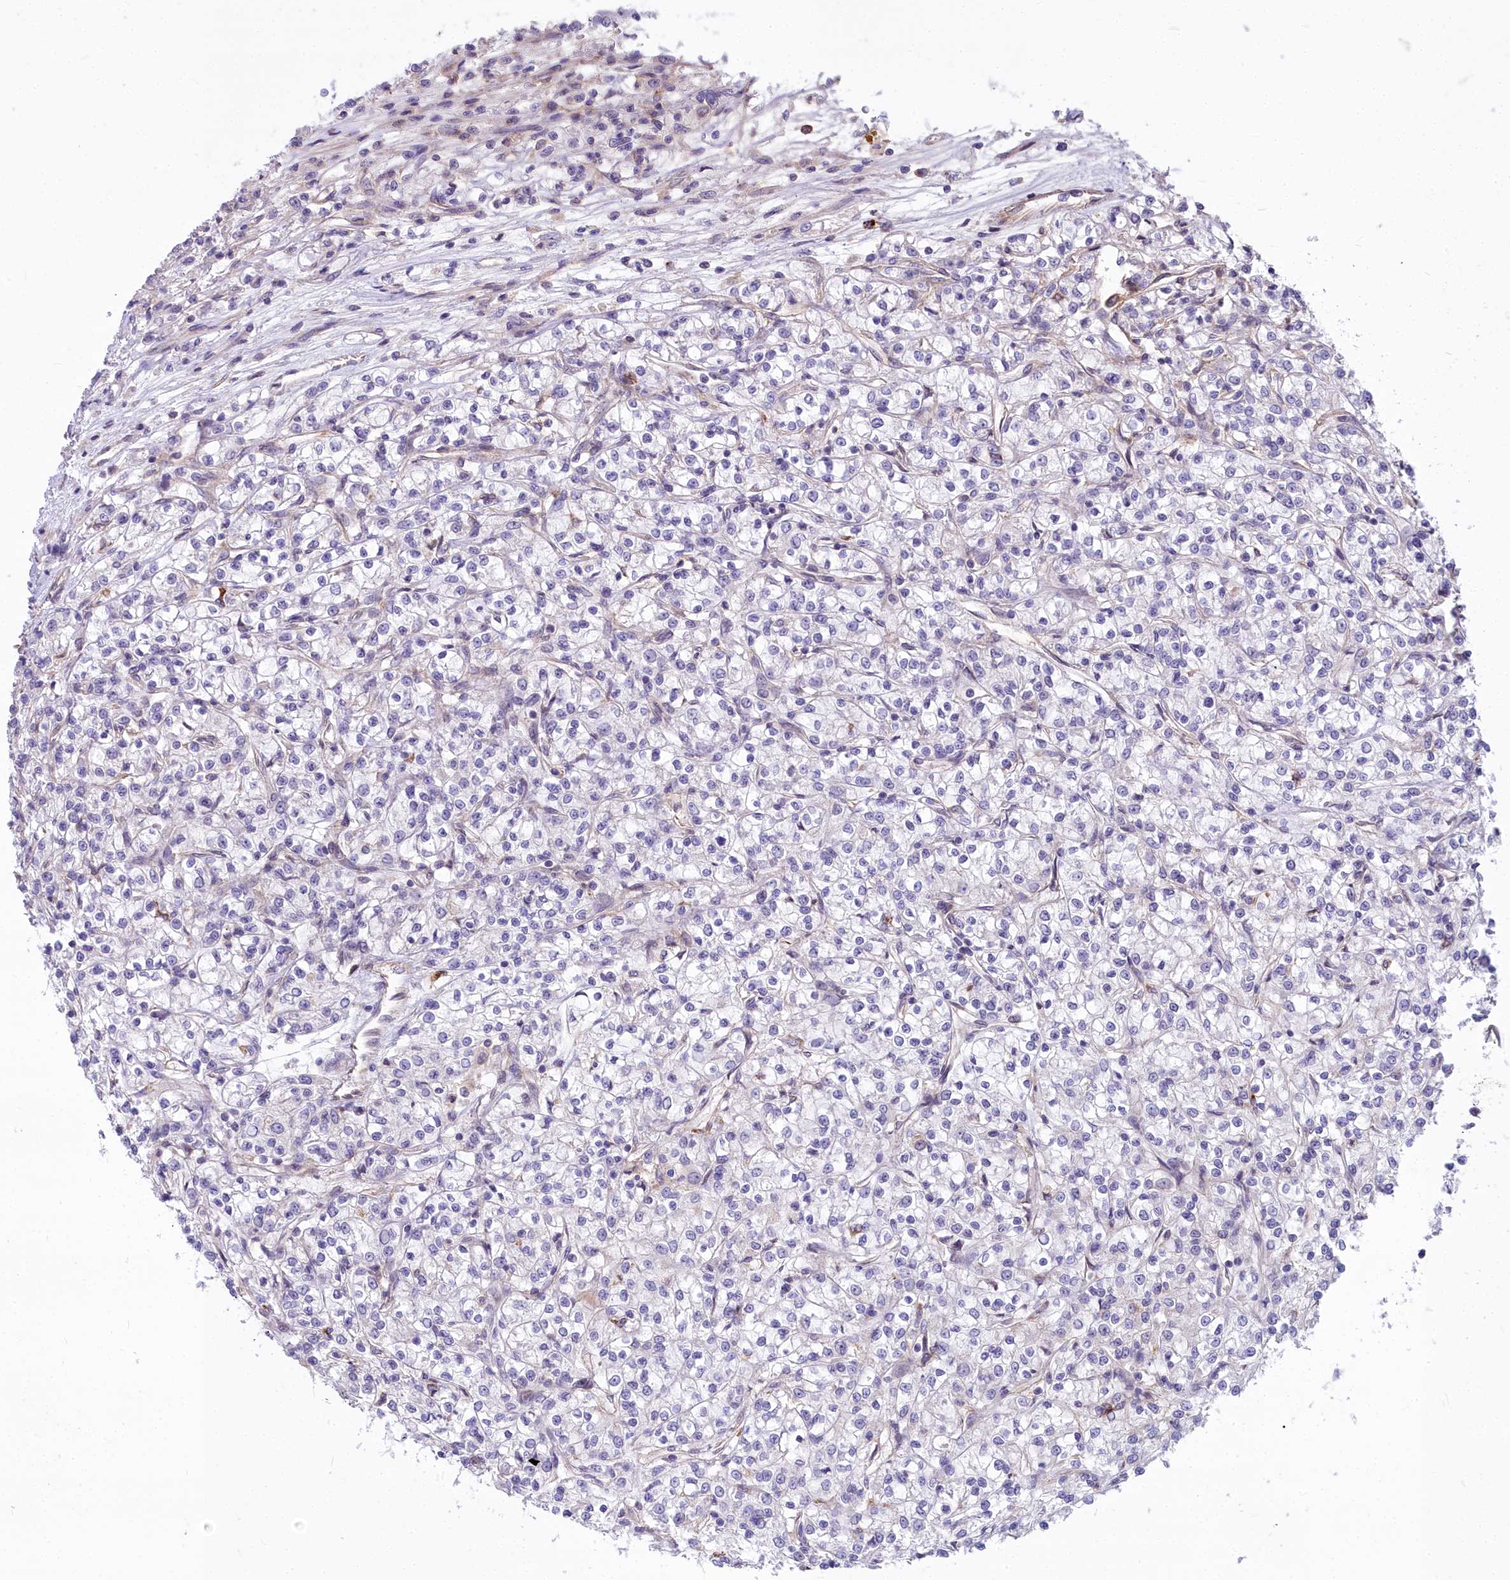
{"staining": {"intensity": "negative", "quantity": "none", "location": "none"}, "tissue": "renal cancer", "cell_type": "Tumor cells", "image_type": "cancer", "snomed": [{"axis": "morphology", "description": "Adenocarcinoma, NOS"}, {"axis": "topography", "description": "Kidney"}], "caption": "Tumor cells are negative for protein expression in human renal cancer (adenocarcinoma).", "gene": "HLA-DOA", "patient": {"sex": "female", "age": 59}}